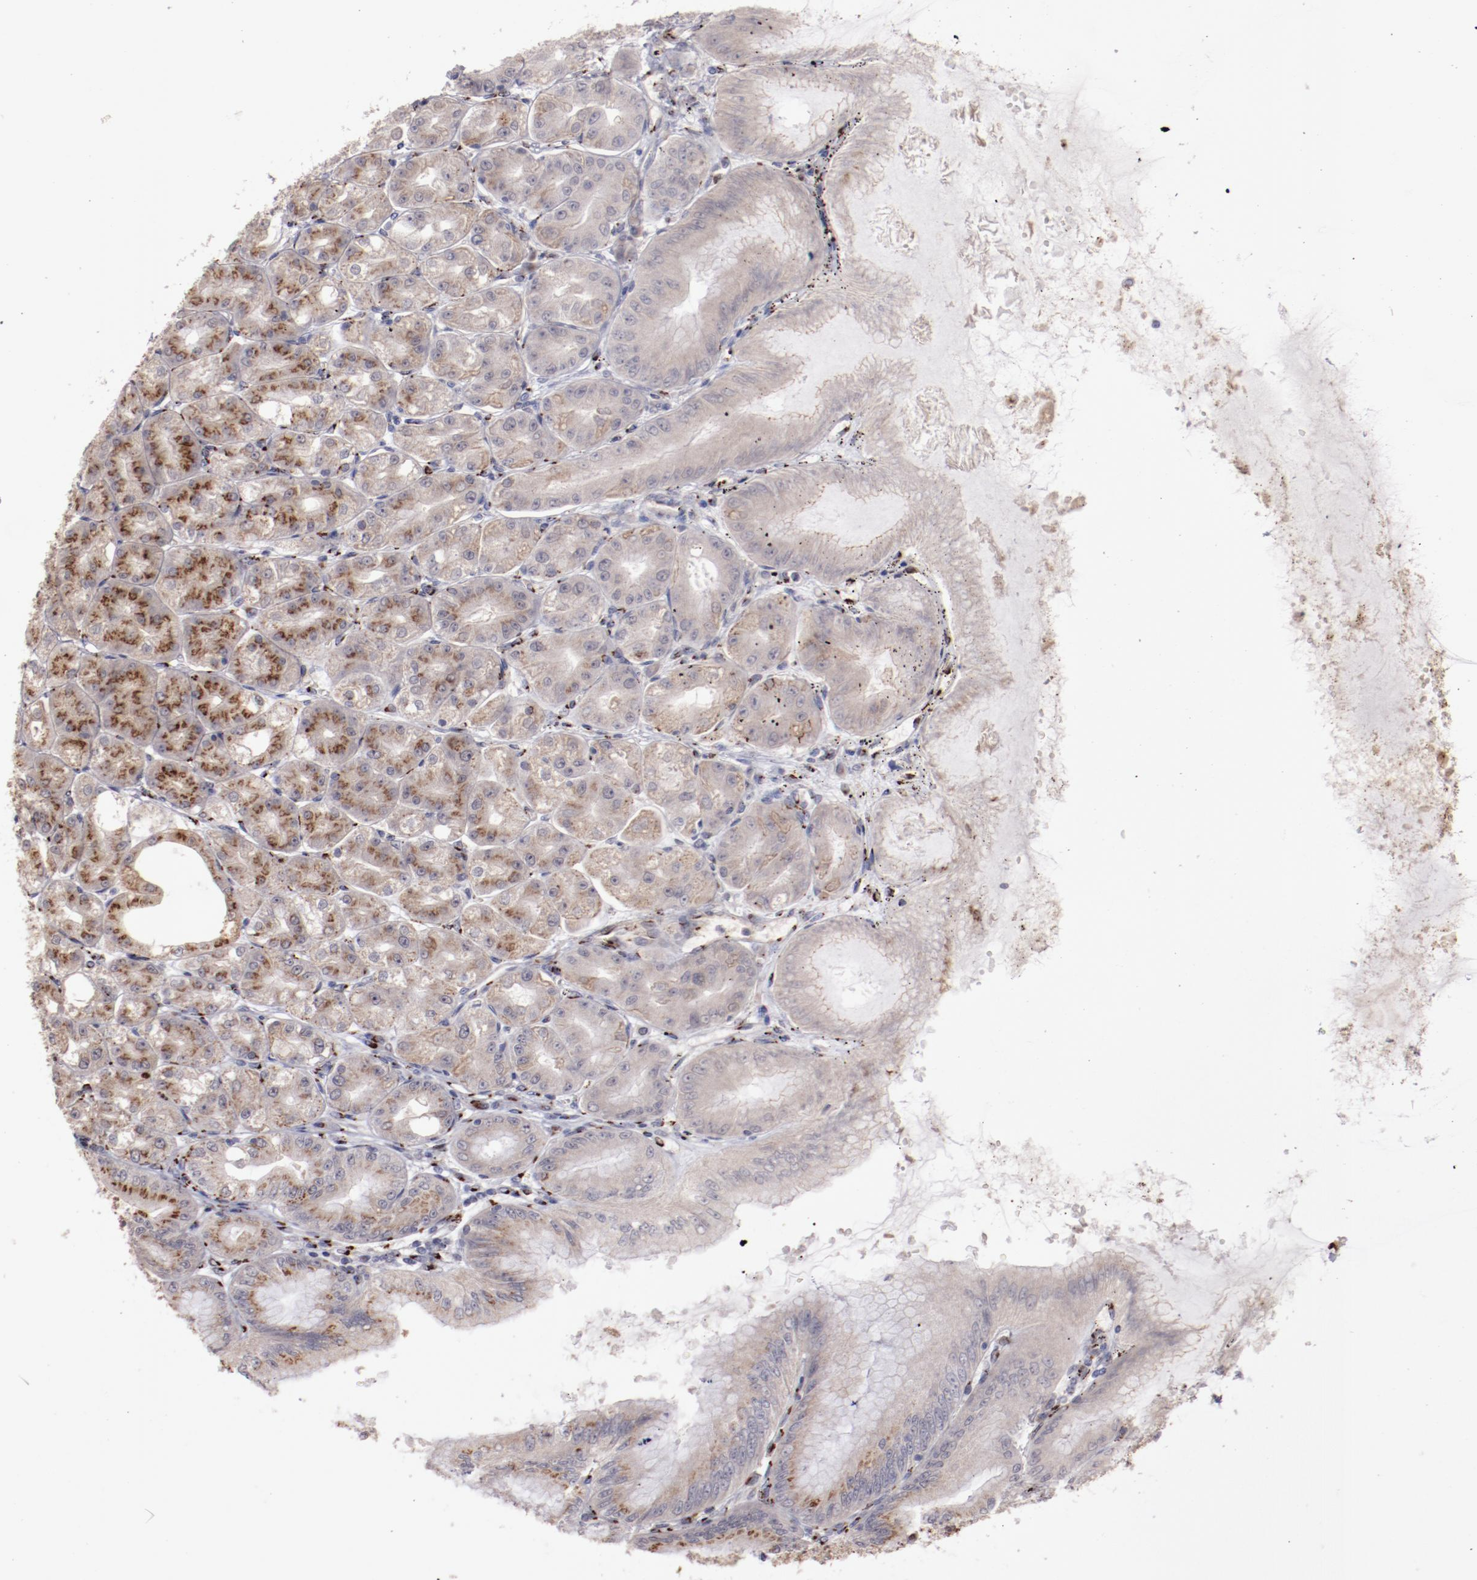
{"staining": {"intensity": "strong", "quantity": ">75%", "location": "cytoplasmic/membranous"}, "tissue": "stomach", "cell_type": "Glandular cells", "image_type": "normal", "snomed": [{"axis": "morphology", "description": "Normal tissue, NOS"}, {"axis": "topography", "description": "Stomach, lower"}], "caption": "DAB (3,3'-diaminobenzidine) immunohistochemical staining of benign stomach exhibits strong cytoplasmic/membranous protein expression in approximately >75% of glandular cells. (Brightfield microscopy of DAB IHC at high magnification).", "gene": "GOLIM4", "patient": {"sex": "male", "age": 71}}